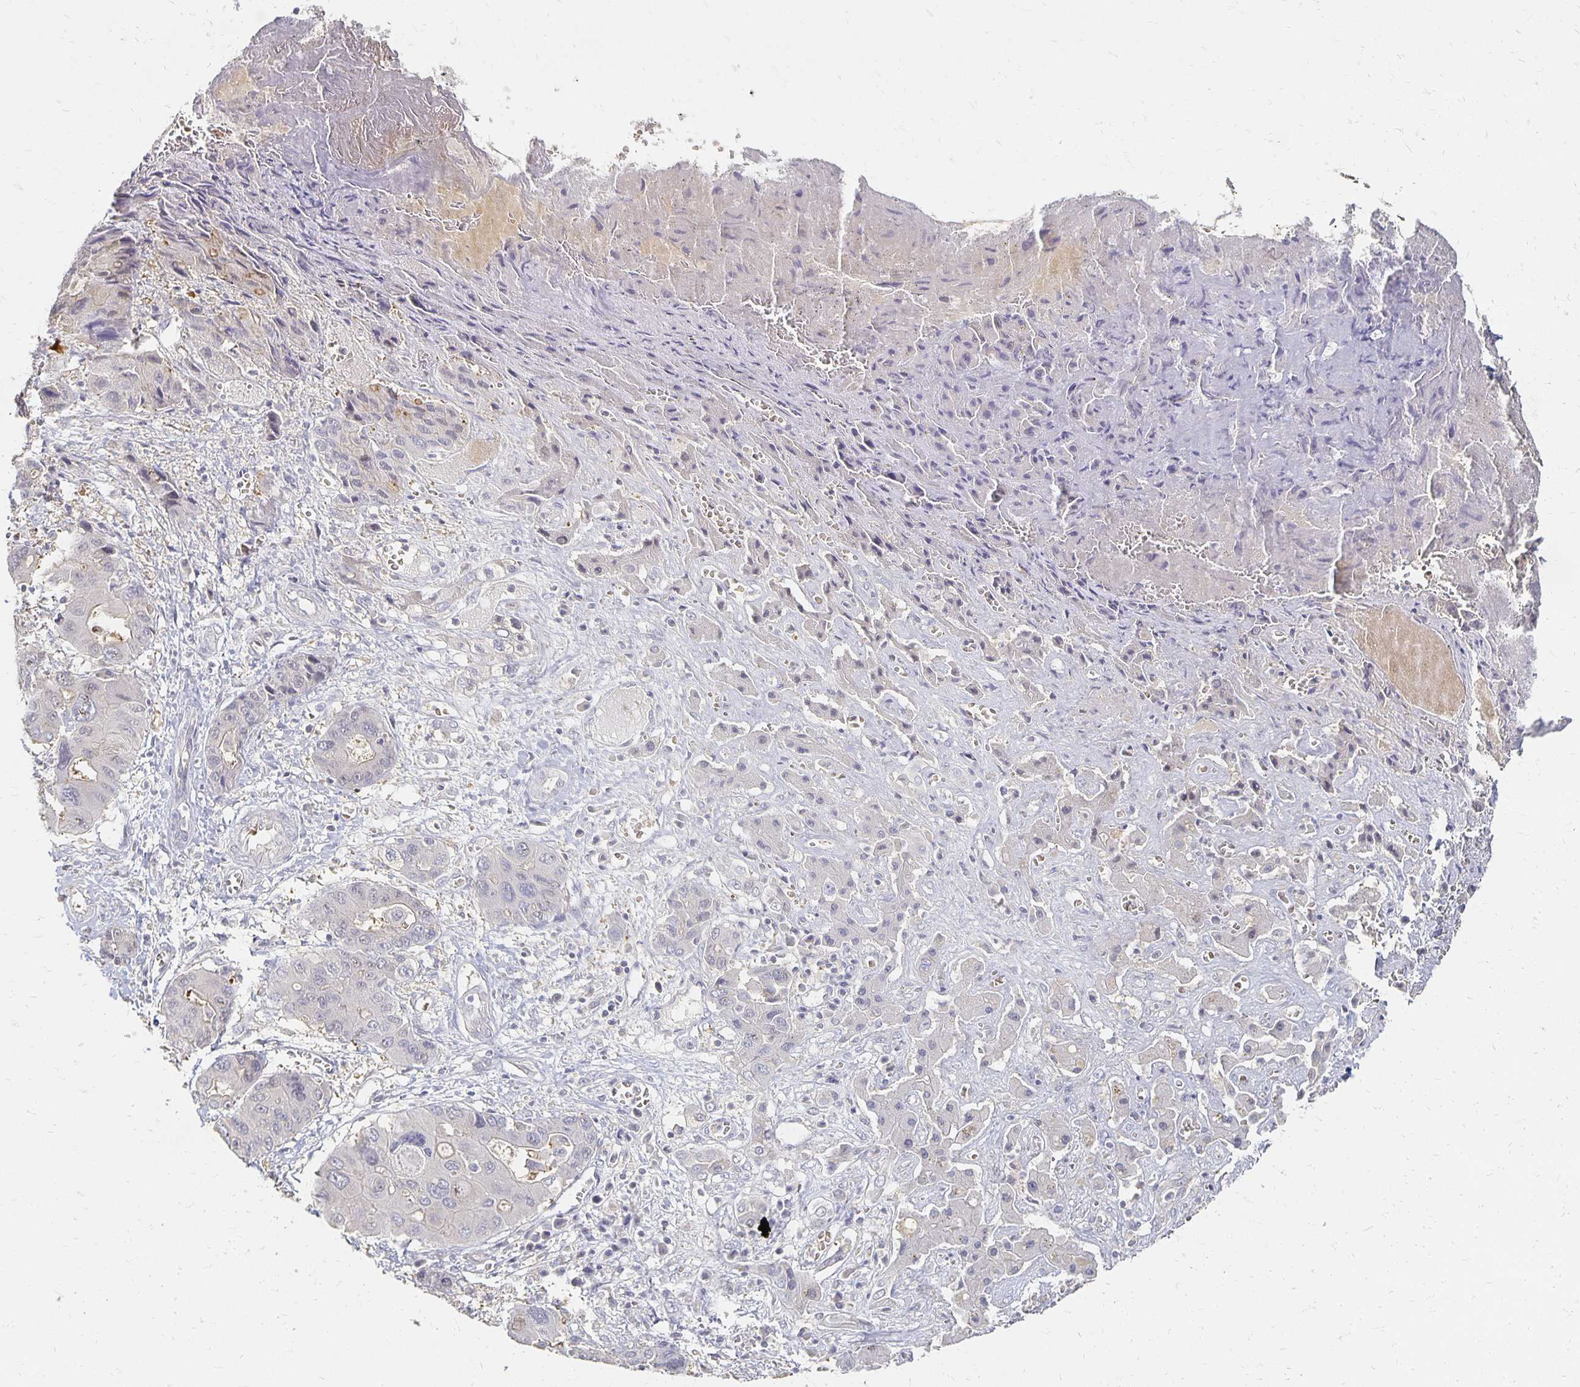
{"staining": {"intensity": "negative", "quantity": "none", "location": "none"}, "tissue": "liver cancer", "cell_type": "Tumor cells", "image_type": "cancer", "snomed": [{"axis": "morphology", "description": "Cholangiocarcinoma"}, {"axis": "topography", "description": "Liver"}], "caption": "DAB immunohistochemical staining of cholangiocarcinoma (liver) exhibits no significant positivity in tumor cells.", "gene": "CST6", "patient": {"sex": "male", "age": 67}}